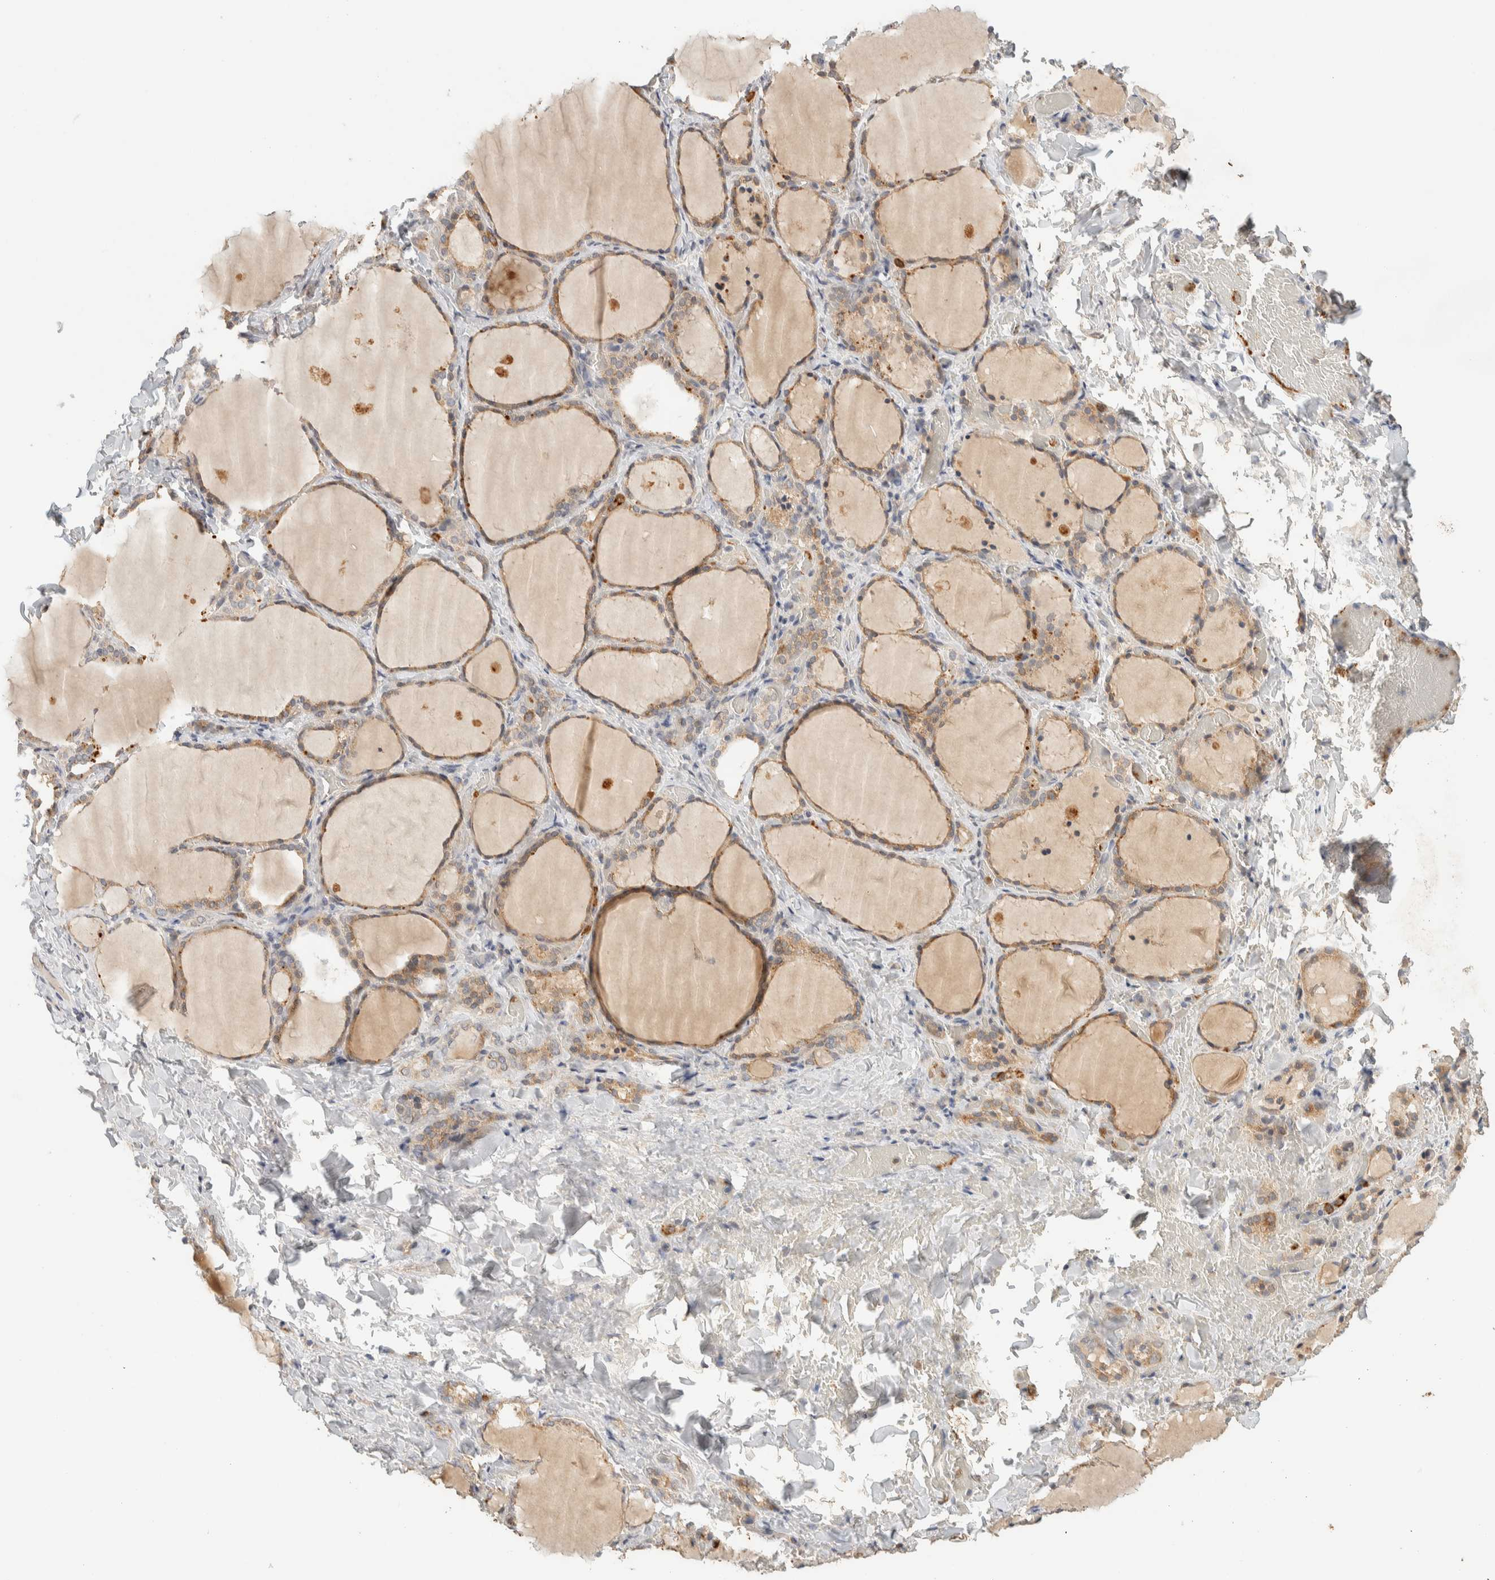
{"staining": {"intensity": "moderate", "quantity": ">75%", "location": "cytoplasmic/membranous"}, "tissue": "thyroid gland", "cell_type": "Glandular cells", "image_type": "normal", "snomed": [{"axis": "morphology", "description": "Normal tissue, NOS"}, {"axis": "morphology", "description": "Papillary adenocarcinoma, NOS"}, {"axis": "topography", "description": "Thyroid gland"}], "caption": "Immunohistochemical staining of benign thyroid gland reveals moderate cytoplasmic/membranous protein staining in approximately >75% of glandular cells.", "gene": "ITPA", "patient": {"sex": "female", "age": 30}}